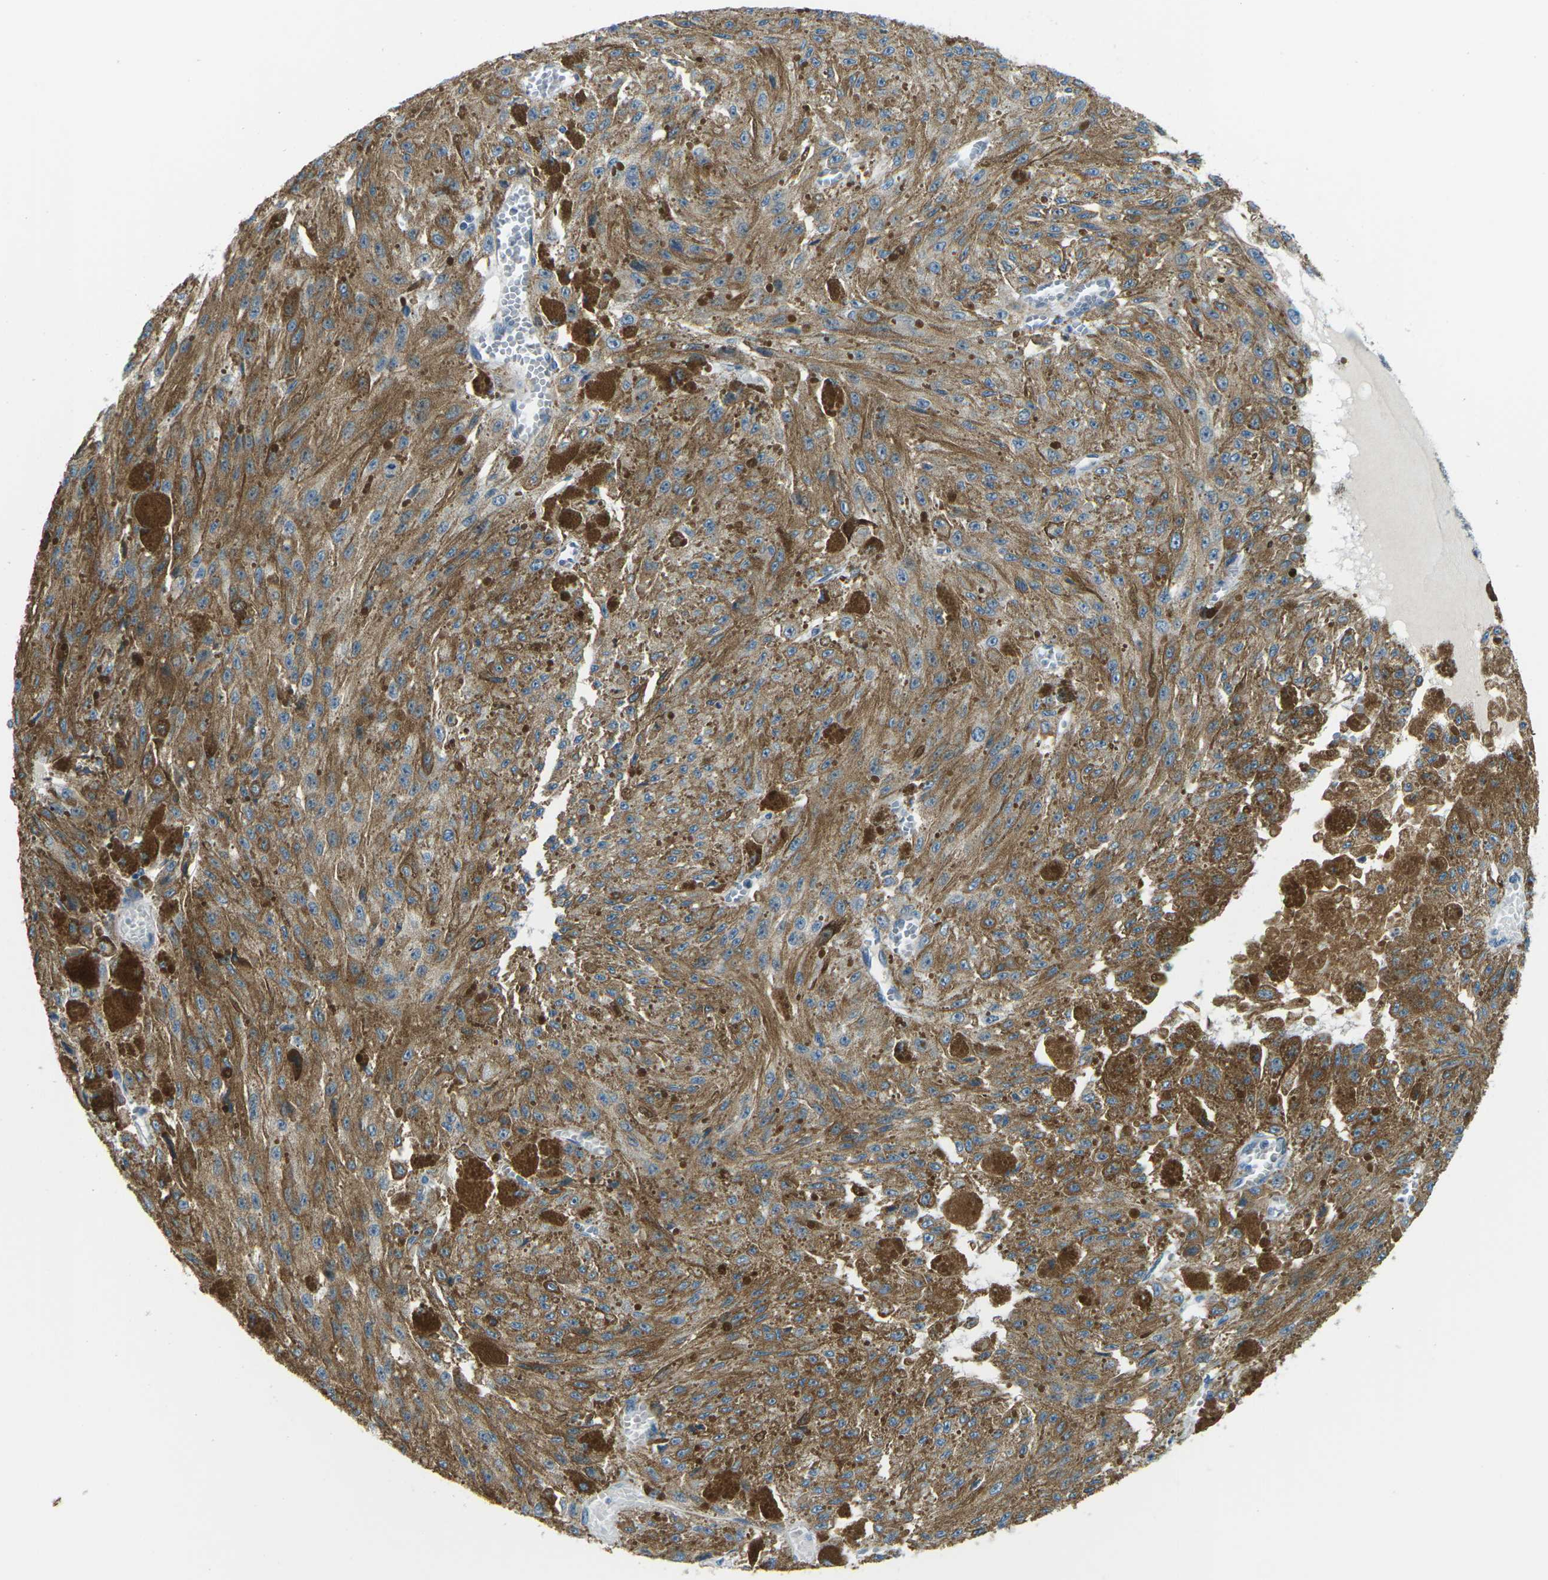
{"staining": {"intensity": "negative", "quantity": "none", "location": "none"}, "tissue": "melanoma", "cell_type": "Tumor cells", "image_type": "cancer", "snomed": [{"axis": "morphology", "description": "Malignant melanoma, NOS"}, {"axis": "topography", "description": "Other"}], "caption": "The IHC photomicrograph has no significant positivity in tumor cells of melanoma tissue.", "gene": "CTNND1", "patient": {"sex": "male", "age": 79}}